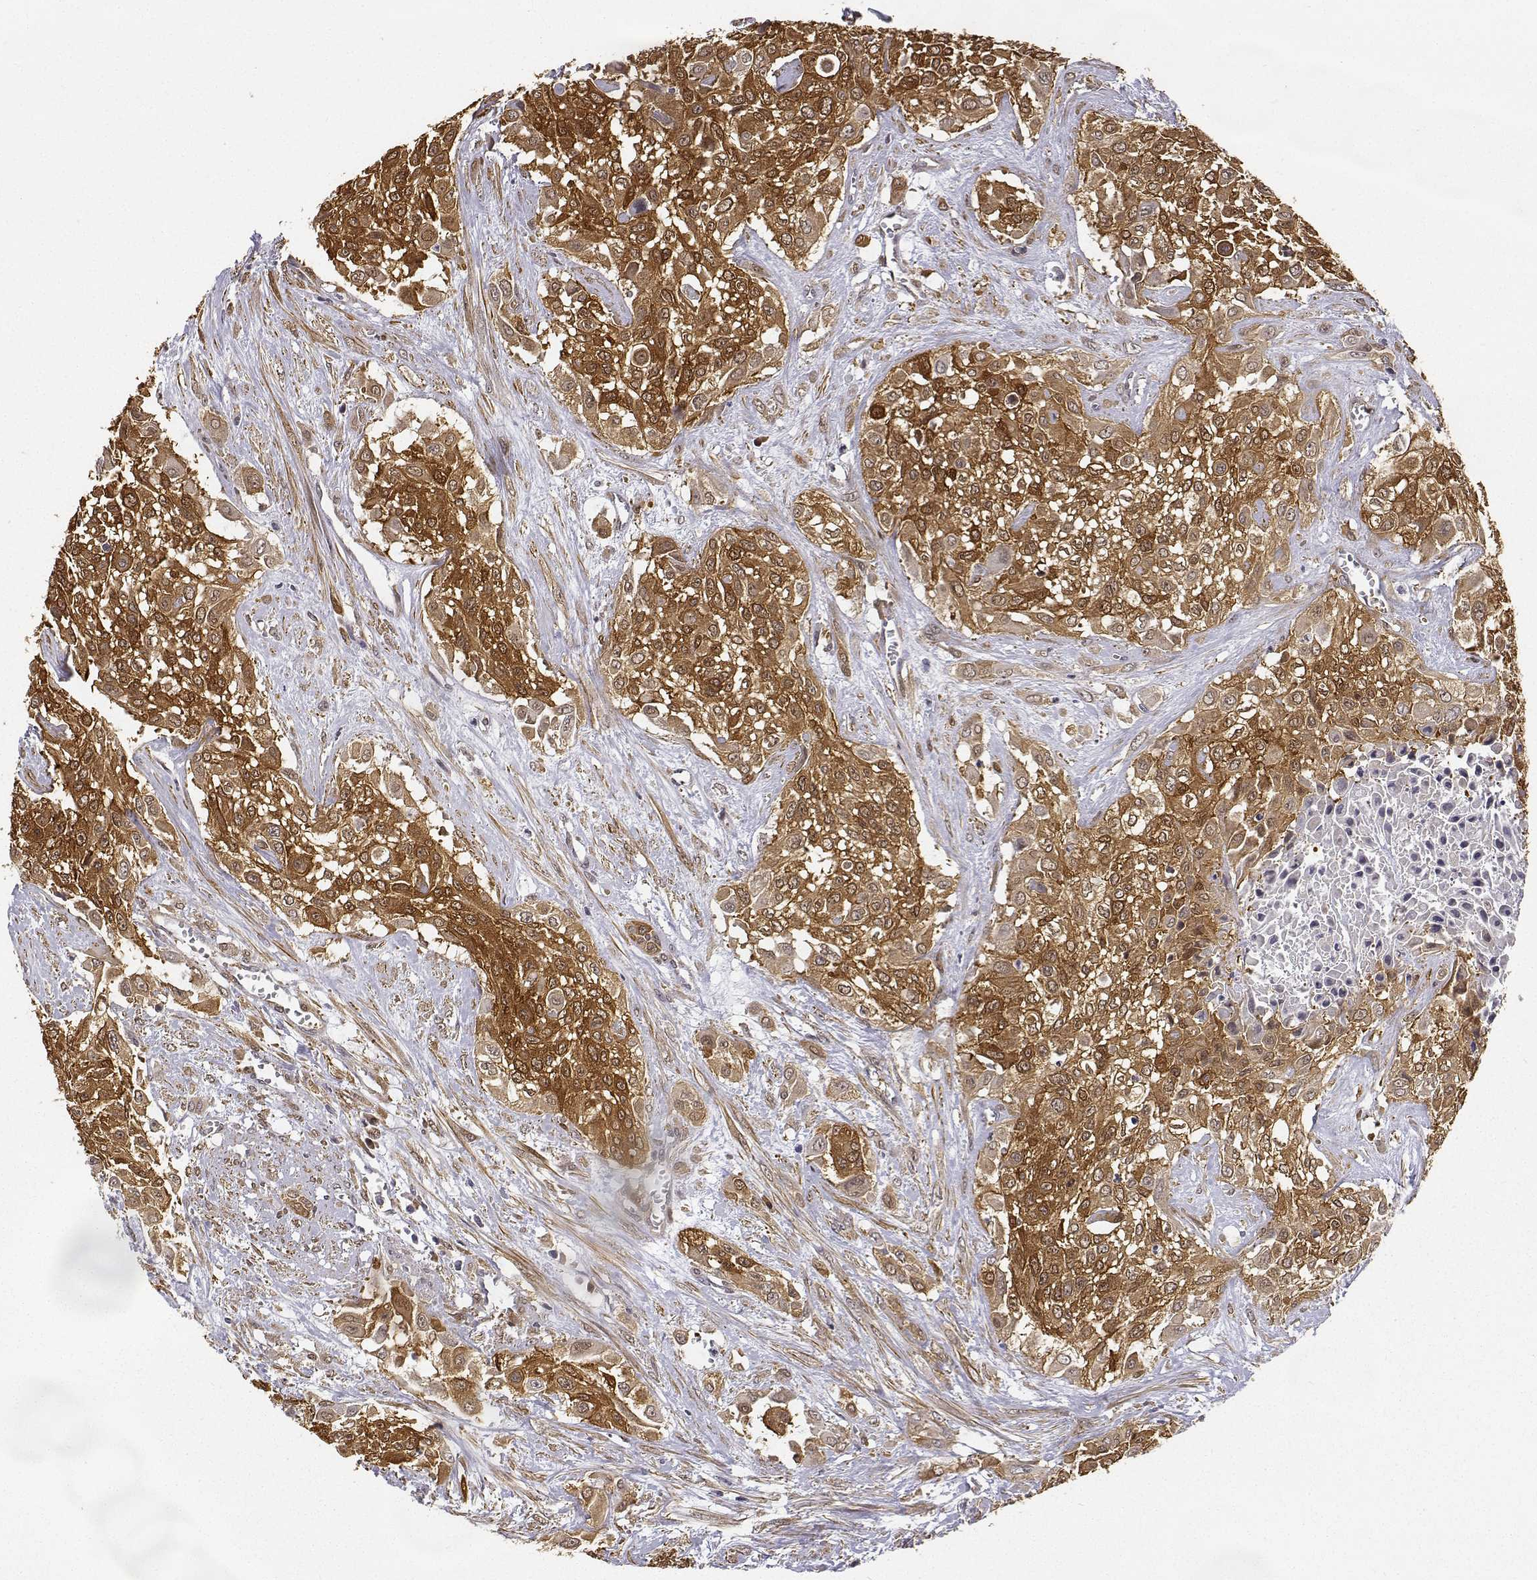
{"staining": {"intensity": "moderate", "quantity": ">75%", "location": "cytoplasmic/membranous"}, "tissue": "urothelial cancer", "cell_type": "Tumor cells", "image_type": "cancer", "snomed": [{"axis": "morphology", "description": "Urothelial carcinoma, High grade"}, {"axis": "topography", "description": "Urinary bladder"}], "caption": "Moderate cytoplasmic/membranous positivity is present in about >75% of tumor cells in high-grade urothelial carcinoma.", "gene": "PHGDH", "patient": {"sex": "male", "age": 57}}